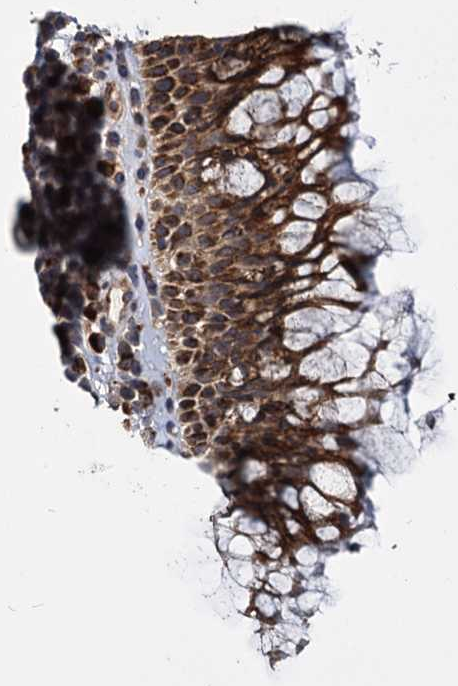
{"staining": {"intensity": "strong", "quantity": ">75%", "location": "cytoplasmic/membranous"}, "tissue": "nasopharynx", "cell_type": "Respiratory epithelial cells", "image_type": "normal", "snomed": [{"axis": "morphology", "description": "Normal tissue, NOS"}, {"axis": "morphology", "description": "Inflammation, NOS"}, {"axis": "topography", "description": "Nasopharynx"}], "caption": "Normal nasopharynx exhibits strong cytoplasmic/membranous expression in about >75% of respiratory epithelial cells, visualized by immunohistochemistry. Using DAB (brown) and hematoxylin (blue) stains, captured at high magnification using brightfield microscopy.", "gene": "SAAL1", "patient": {"sex": "male", "age": 70}}